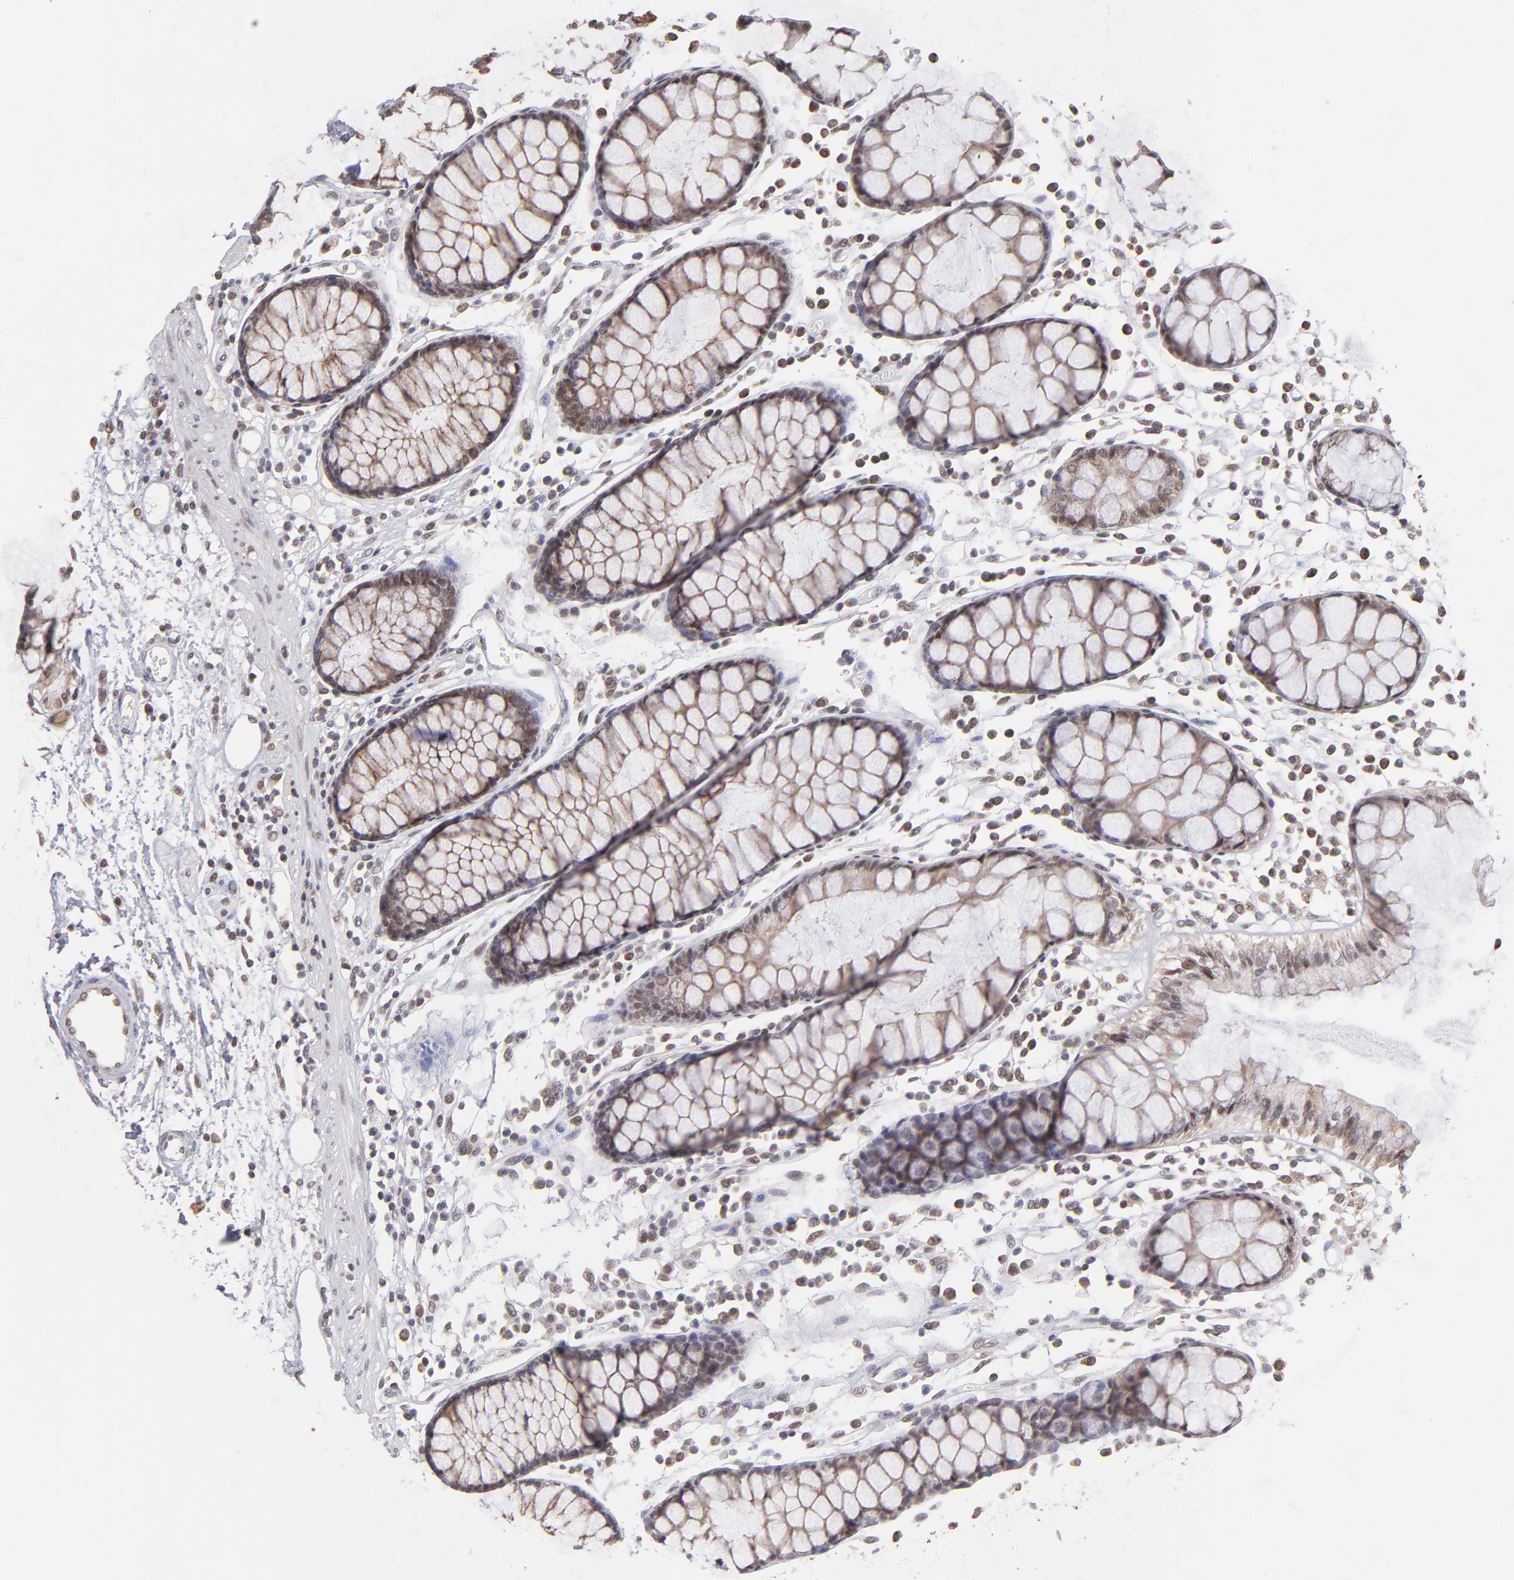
{"staining": {"intensity": "negative", "quantity": "none", "location": "none"}, "tissue": "colon", "cell_type": "Endothelial cells", "image_type": "normal", "snomed": [{"axis": "morphology", "description": "Normal tissue, NOS"}, {"axis": "topography", "description": "Colon"}], "caption": "Immunohistochemistry (IHC) of benign human colon demonstrates no positivity in endothelial cells.", "gene": "SLC15A1", "patient": {"sex": "female", "age": 78}}